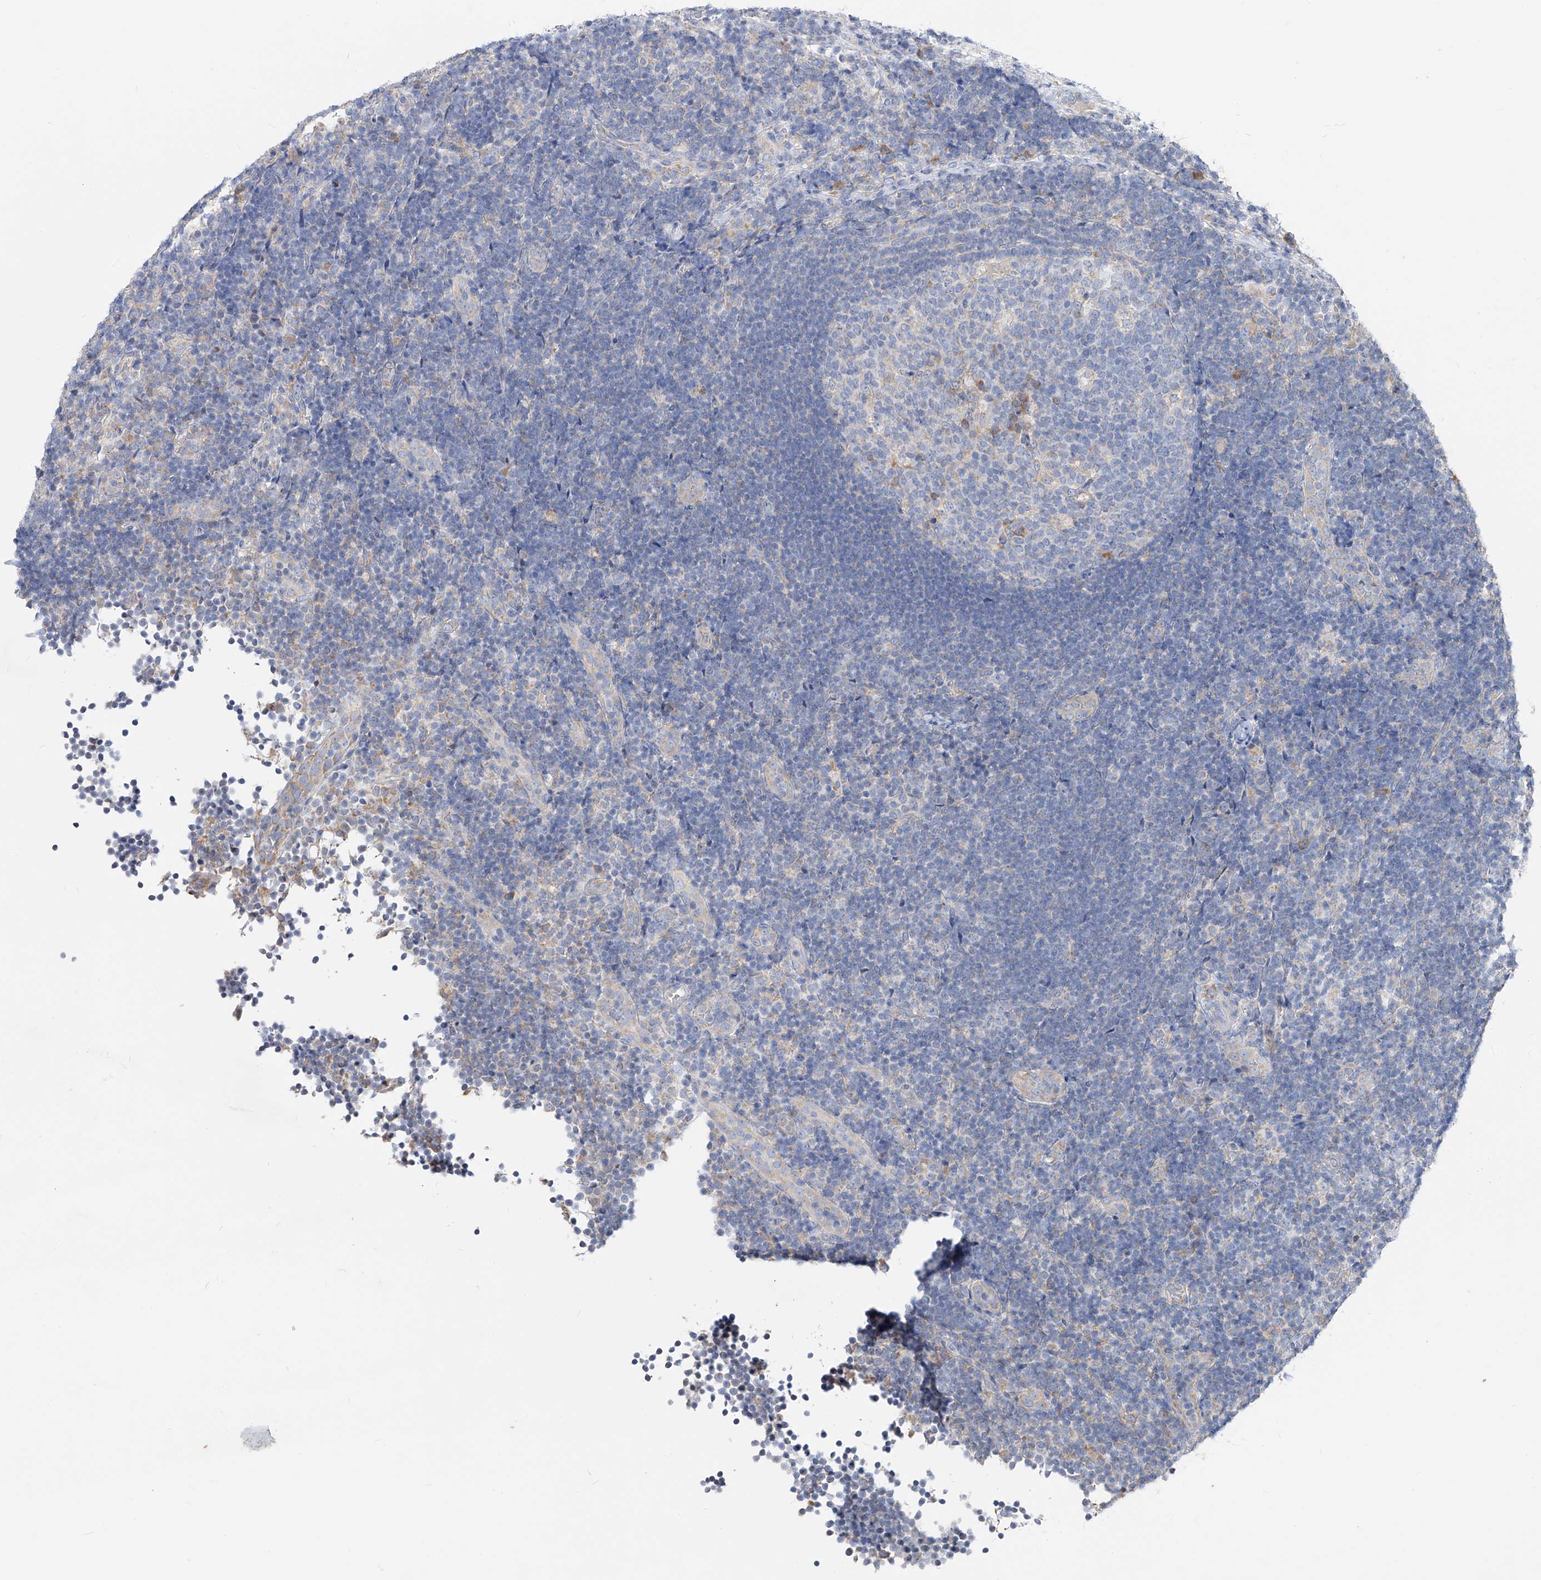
{"staining": {"intensity": "moderate", "quantity": "<25%", "location": "cytoplasmic/membranous"}, "tissue": "lymph node", "cell_type": "Germinal center cells", "image_type": "normal", "snomed": [{"axis": "morphology", "description": "Normal tissue, NOS"}, {"axis": "topography", "description": "Lymph node"}], "caption": "Brown immunohistochemical staining in benign human lymph node shows moderate cytoplasmic/membranous expression in approximately <25% of germinal center cells.", "gene": "UFL1", "patient": {"sex": "female", "age": 22}}